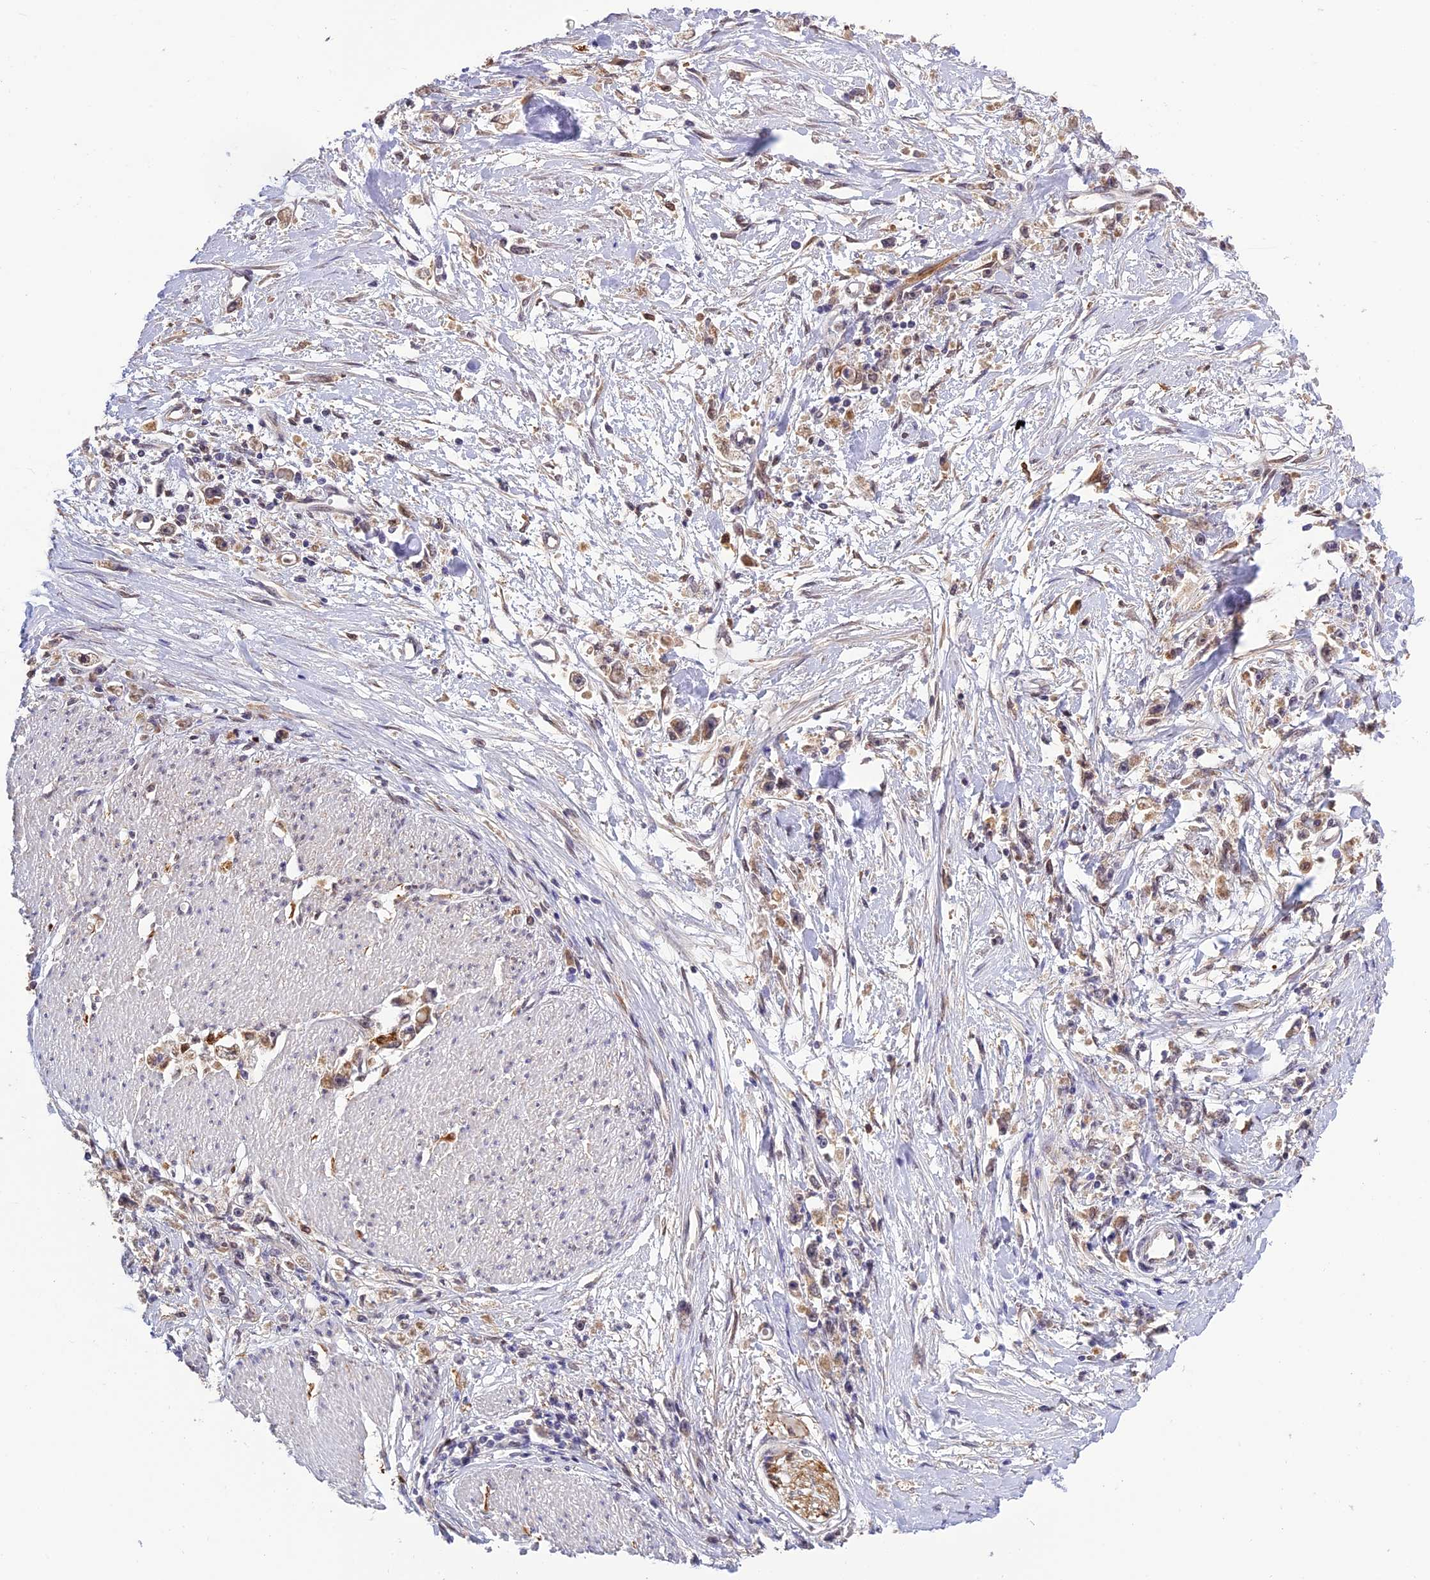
{"staining": {"intensity": "moderate", "quantity": "25%-75%", "location": "cytoplasmic/membranous,nuclear"}, "tissue": "stomach cancer", "cell_type": "Tumor cells", "image_type": "cancer", "snomed": [{"axis": "morphology", "description": "Adenocarcinoma, NOS"}, {"axis": "topography", "description": "Stomach"}], "caption": "Stomach cancer (adenocarcinoma) stained with DAB immunohistochemistry (IHC) exhibits medium levels of moderate cytoplasmic/membranous and nuclear expression in approximately 25%-75% of tumor cells.", "gene": "MNS1", "patient": {"sex": "female", "age": 59}}